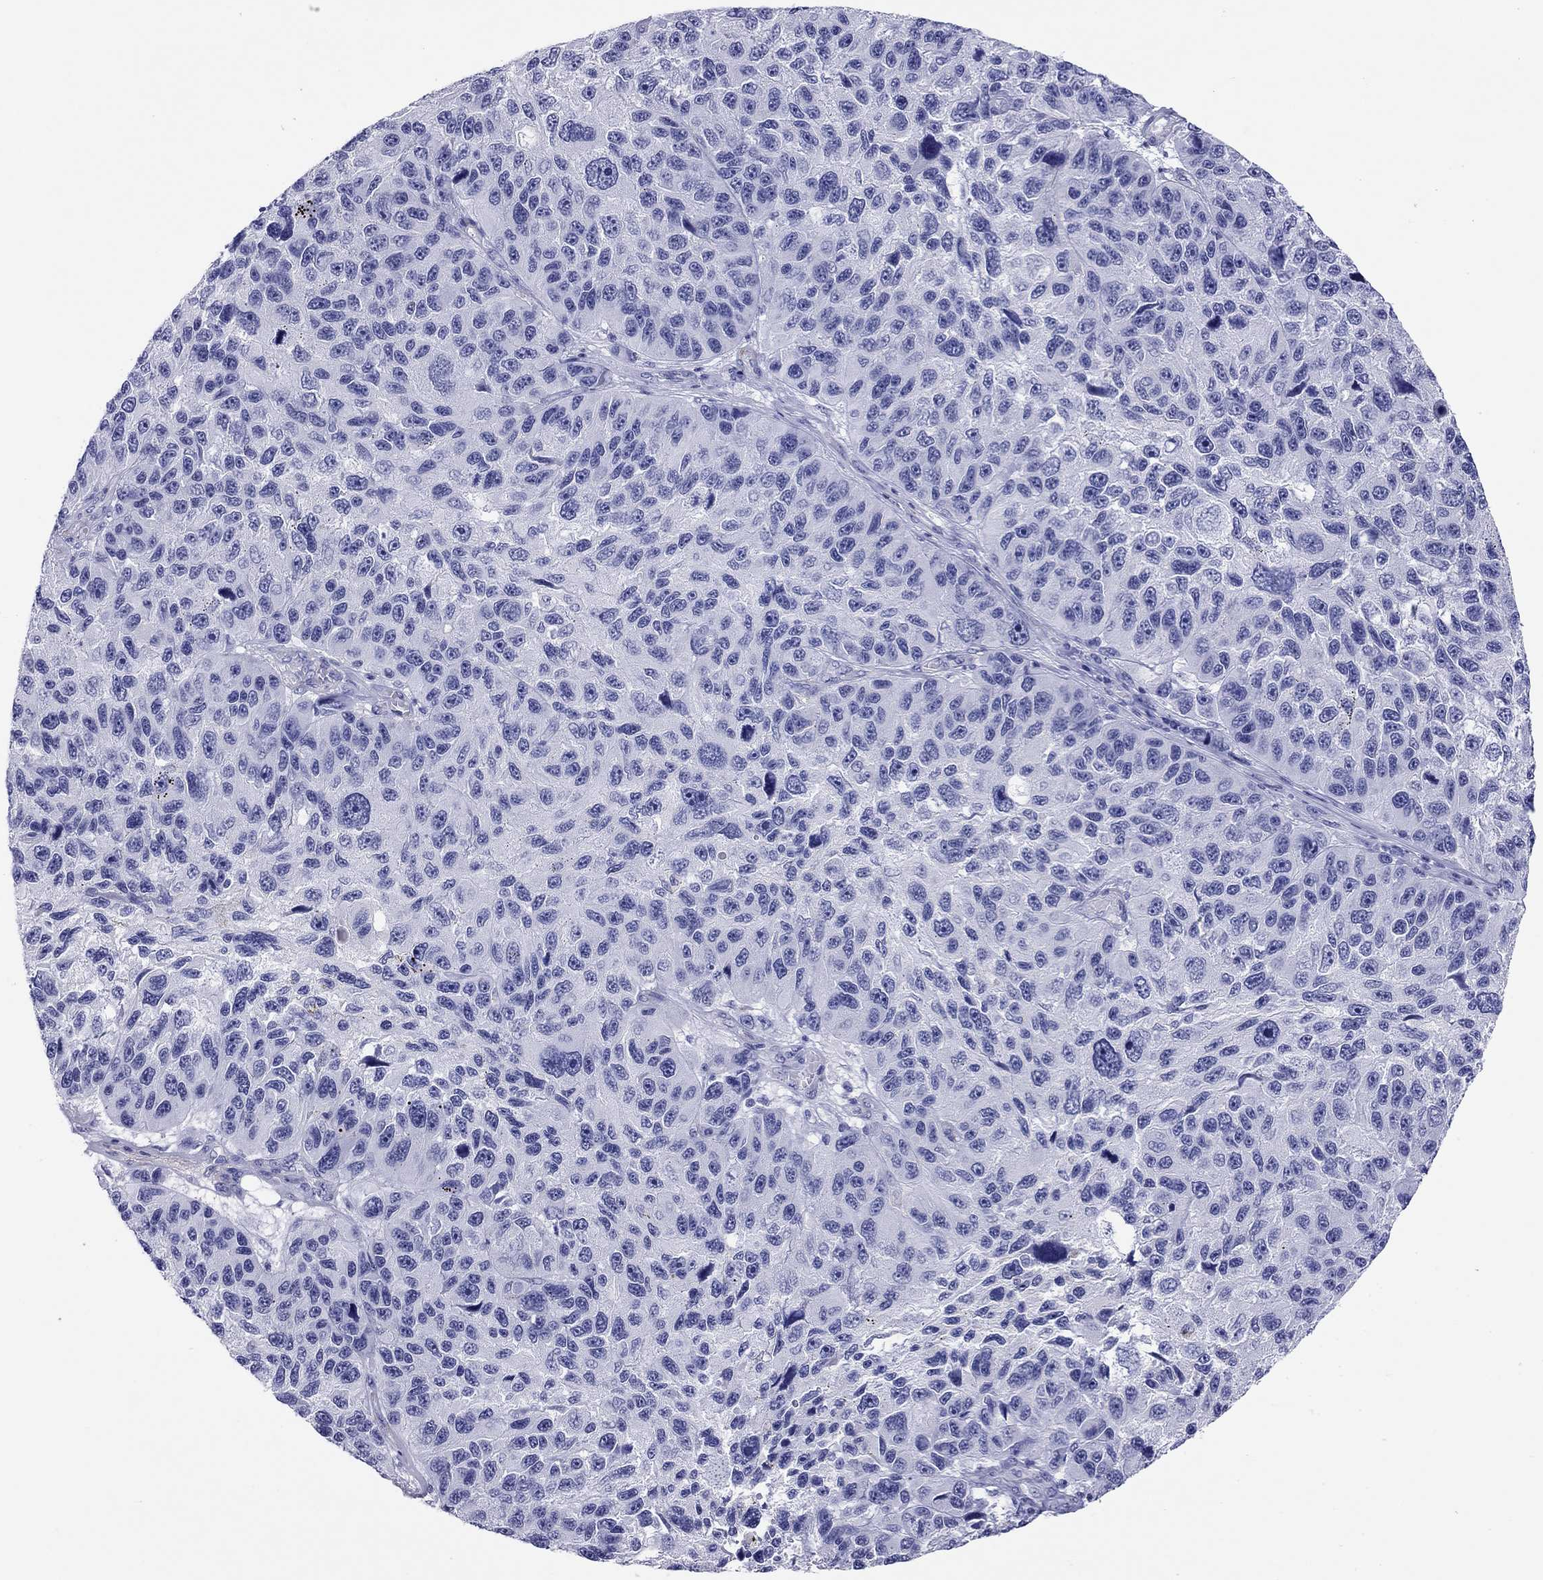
{"staining": {"intensity": "negative", "quantity": "none", "location": "none"}, "tissue": "melanoma", "cell_type": "Tumor cells", "image_type": "cancer", "snomed": [{"axis": "morphology", "description": "Malignant melanoma, NOS"}, {"axis": "topography", "description": "Skin"}], "caption": "This is an immunohistochemistry histopathology image of human melanoma. There is no positivity in tumor cells.", "gene": "MYMX", "patient": {"sex": "male", "age": 53}}